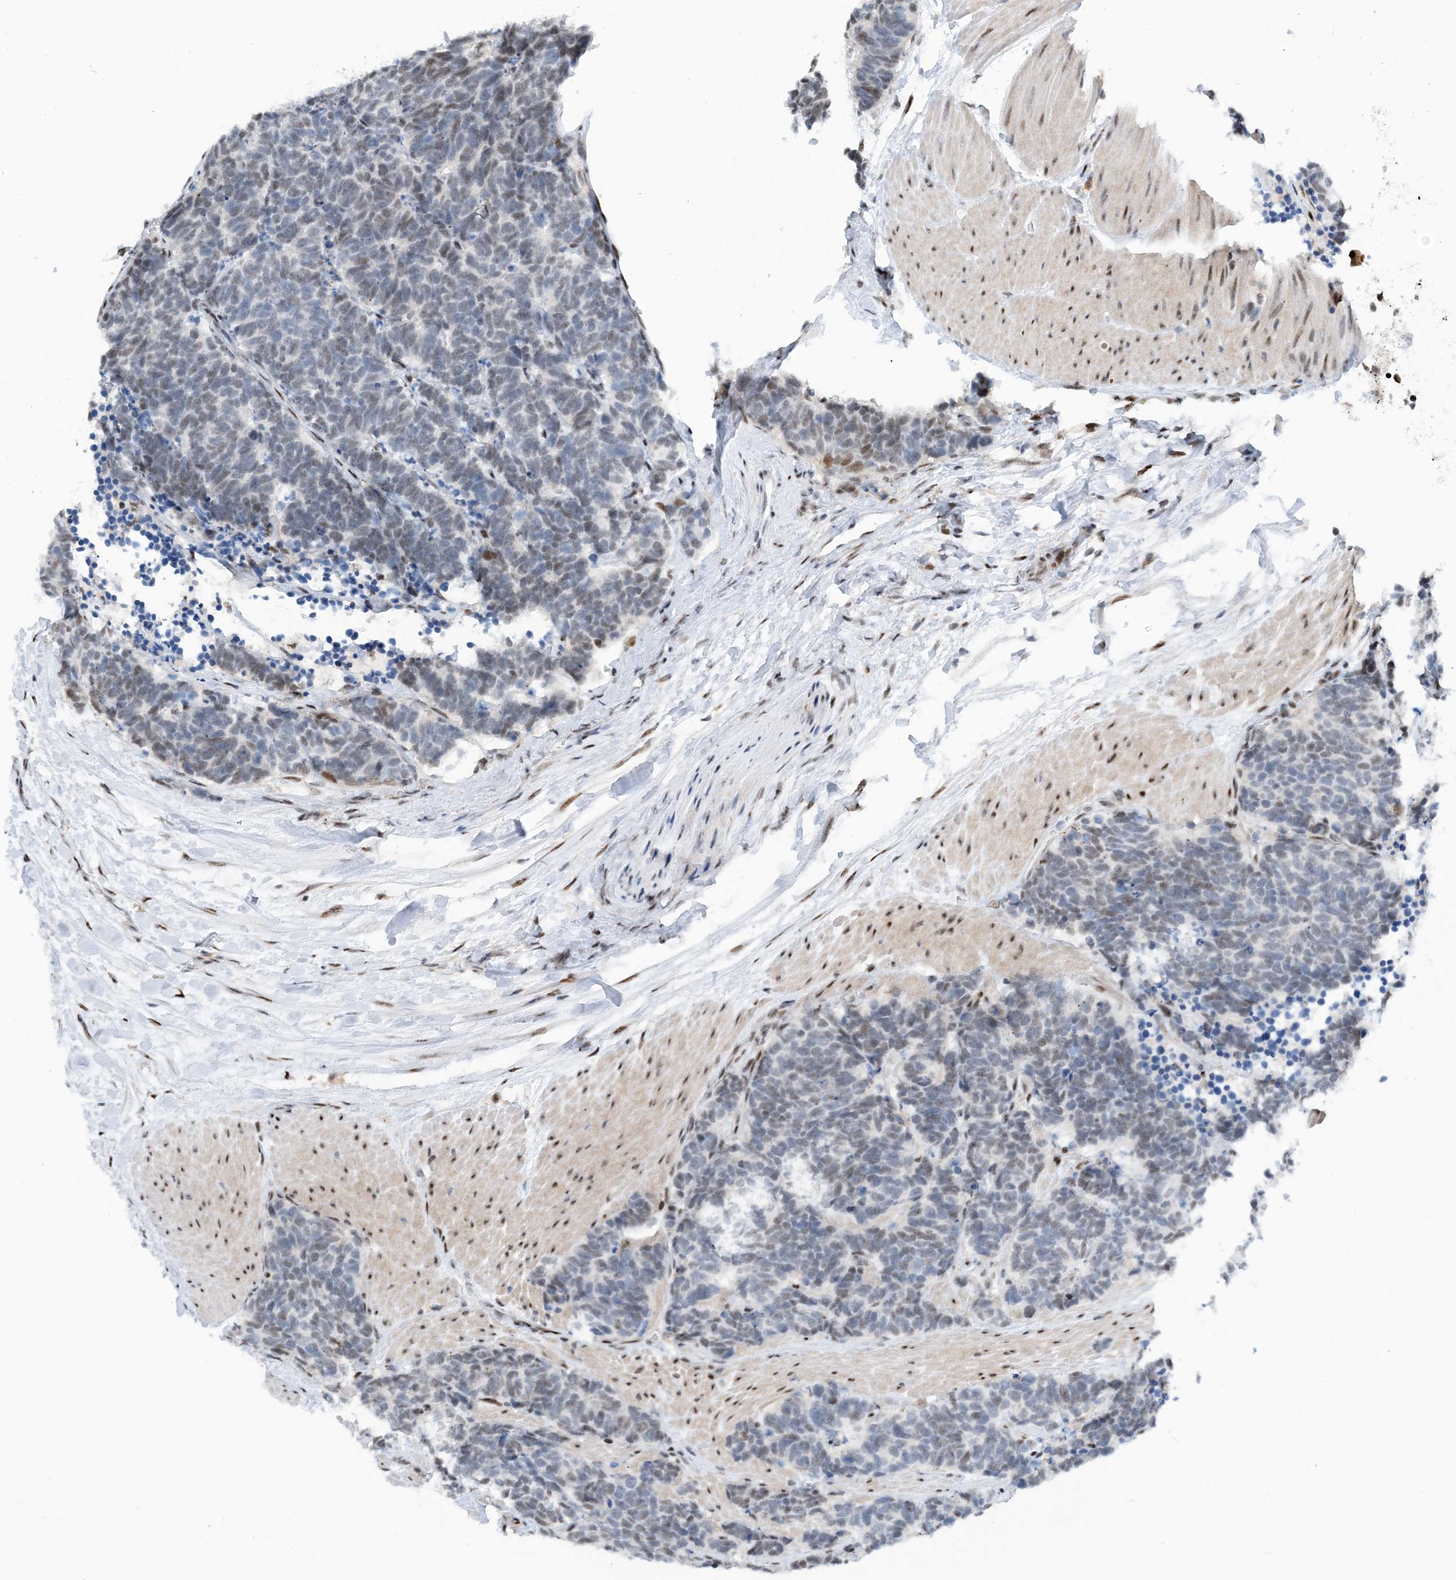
{"staining": {"intensity": "weak", "quantity": "<25%", "location": "nuclear"}, "tissue": "carcinoid", "cell_type": "Tumor cells", "image_type": "cancer", "snomed": [{"axis": "morphology", "description": "Carcinoma, NOS"}, {"axis": "morphology", "description": "Carcinoid, malignant, NOS"}, {"axis": "topography", "description": "Urinary bladder"}], "caption": "Image shows no protein staining in tumor cells of carcinoid (malignant) tissue.", "gene": "HEMK1", "patient": {"sex": "male", "age": 57}}